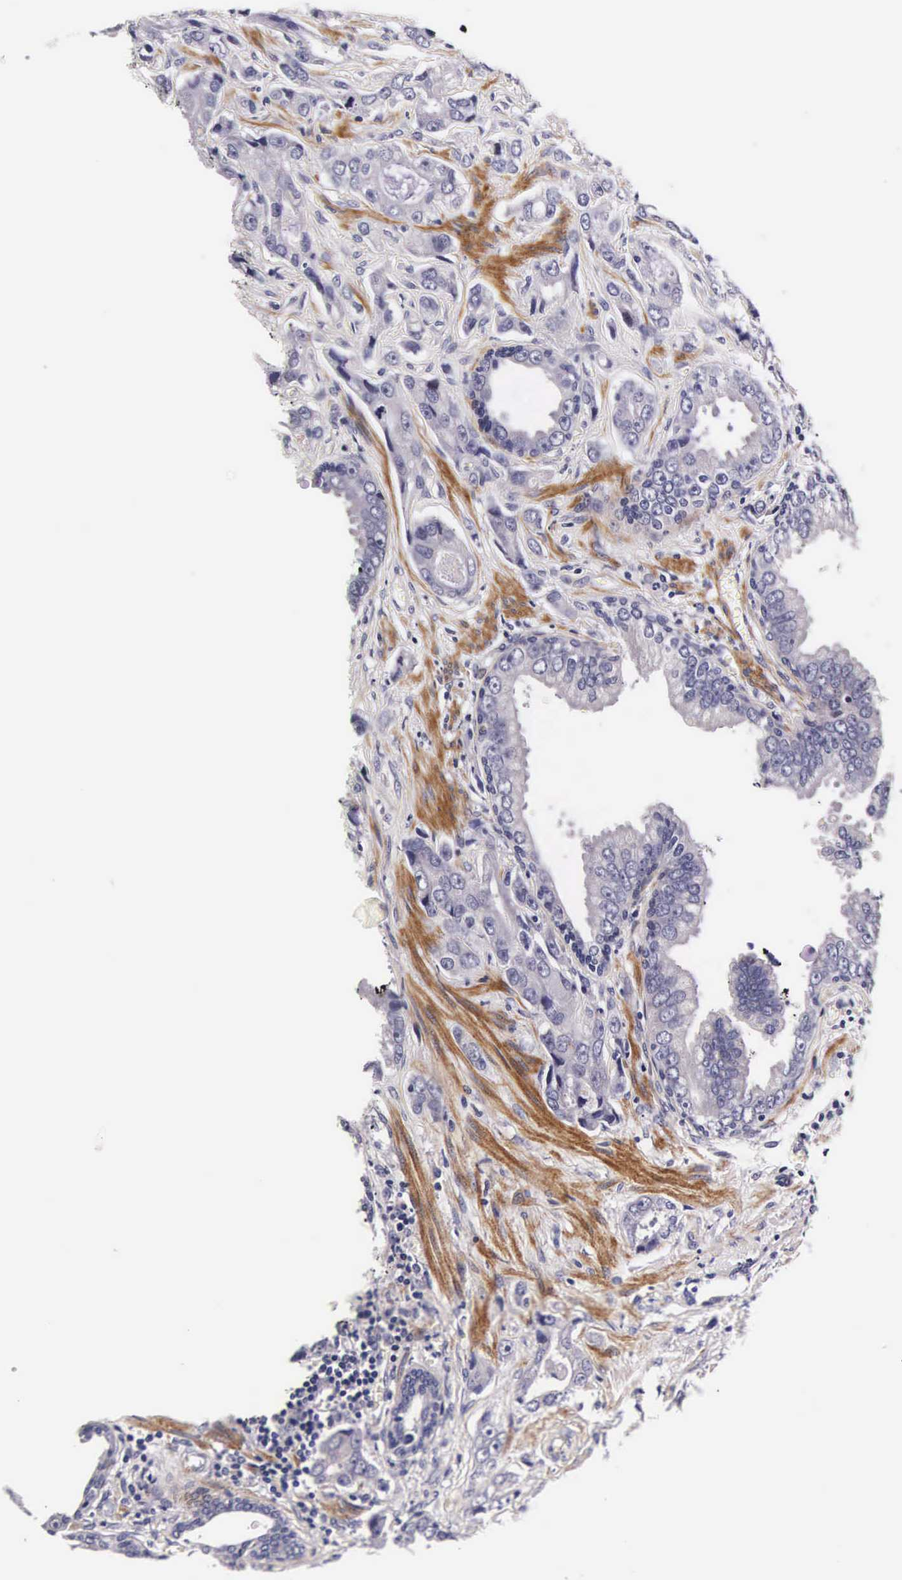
{"staining": {"intensity": "negative", "quantity": "none", "location": "none"}, "tissue": "prostate cancer", "cell_type": "Tumor cells", "image_type": "cancer", "snomed": [{"axis": "morphology", "description": "Adenocarcinoma, Low grade"}, {"axis": "topography", "description": "Prostate"}], "caption": "Immunohistochemical staining of prostate low-grade adenocarcinoma reveals no significant expression in tumor cells.", "gene": "UPRT", "patient": {"sex": "male", "age": 65}}